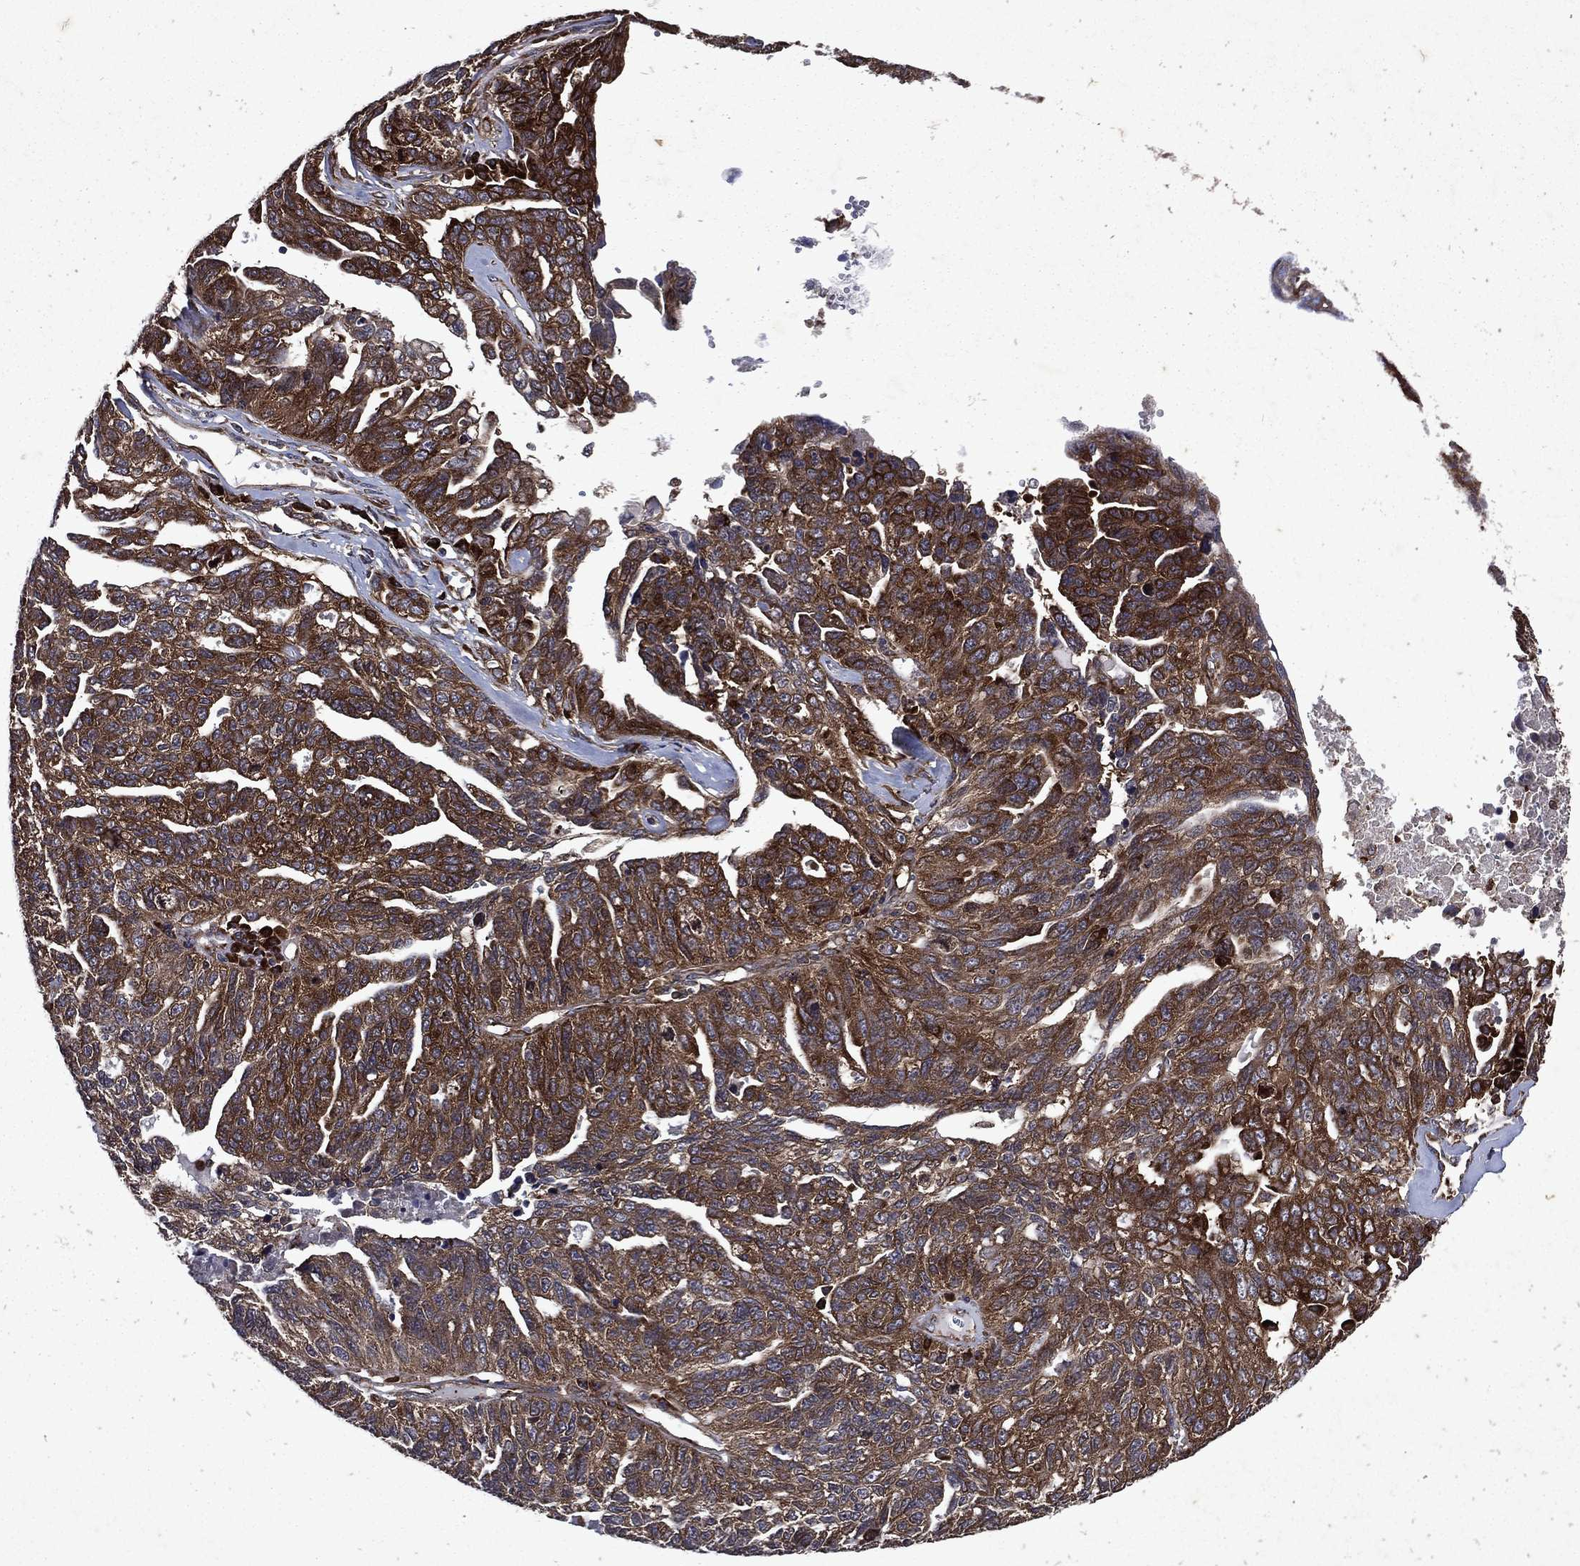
{"staining": {"intensity": "strong", "quantity": ">75%", "location": "cytoplasmic/membranous"}, "tissue": "ovarian cancer", "cell_type": "Tumor cells", "image_type": "cancer", "snomed": [{"axis": "morphology", "description": "Cystadenocarcinoma, serous, NOS"}, {"axis": "topography", "description": "Ovary"}], "caption": "Protein expression analysis of human ovarian cancer (serous cystadenocarcinoma) reveals strong cytoplasmic/membranous expression in approximately >75% of tumor cells.", "gene": "EIF2B4", "patient": {"sex": "female", "age": 71}}